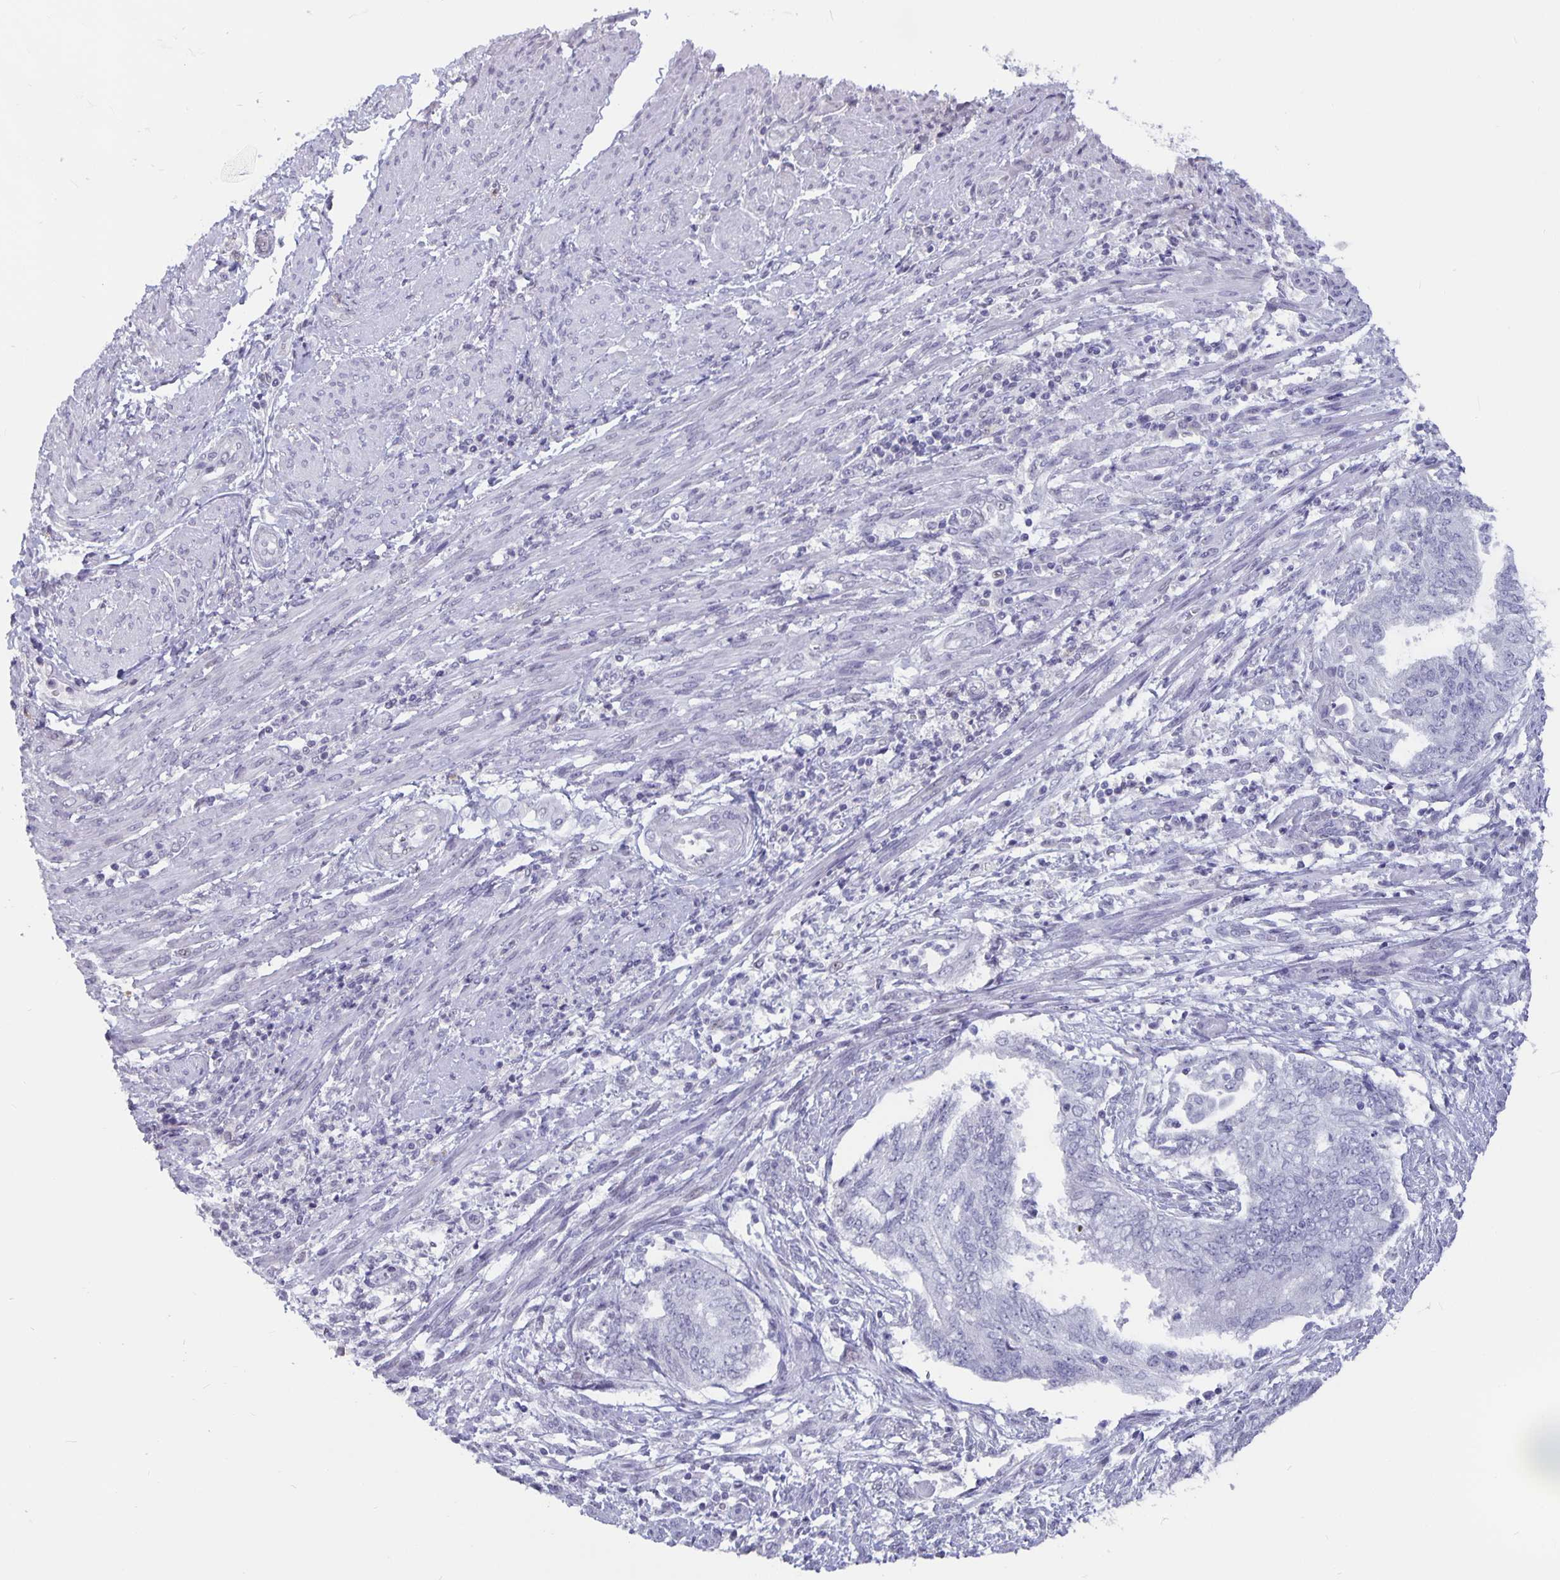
{"staining": {"intensity": "negative", "quantity": "none", "location": "none"}, "tissue": "endometrial cancer", "cell_type": "Tumor cells", "image_type": "cancer", "snomed": [{"axis": "morphology", "description": "Adenocarcinoma, NOS"}, {"axis": "topography", "description": "Endometrium"}], "caption": "An immunohistochemistry micrograph of endometrial adenocarcinoma is shown. There is no staining in tumor cells of endometrial adenocarcinoma.", "gene": "OLIG2", "patient": {"sex": "female", "age": 65}}